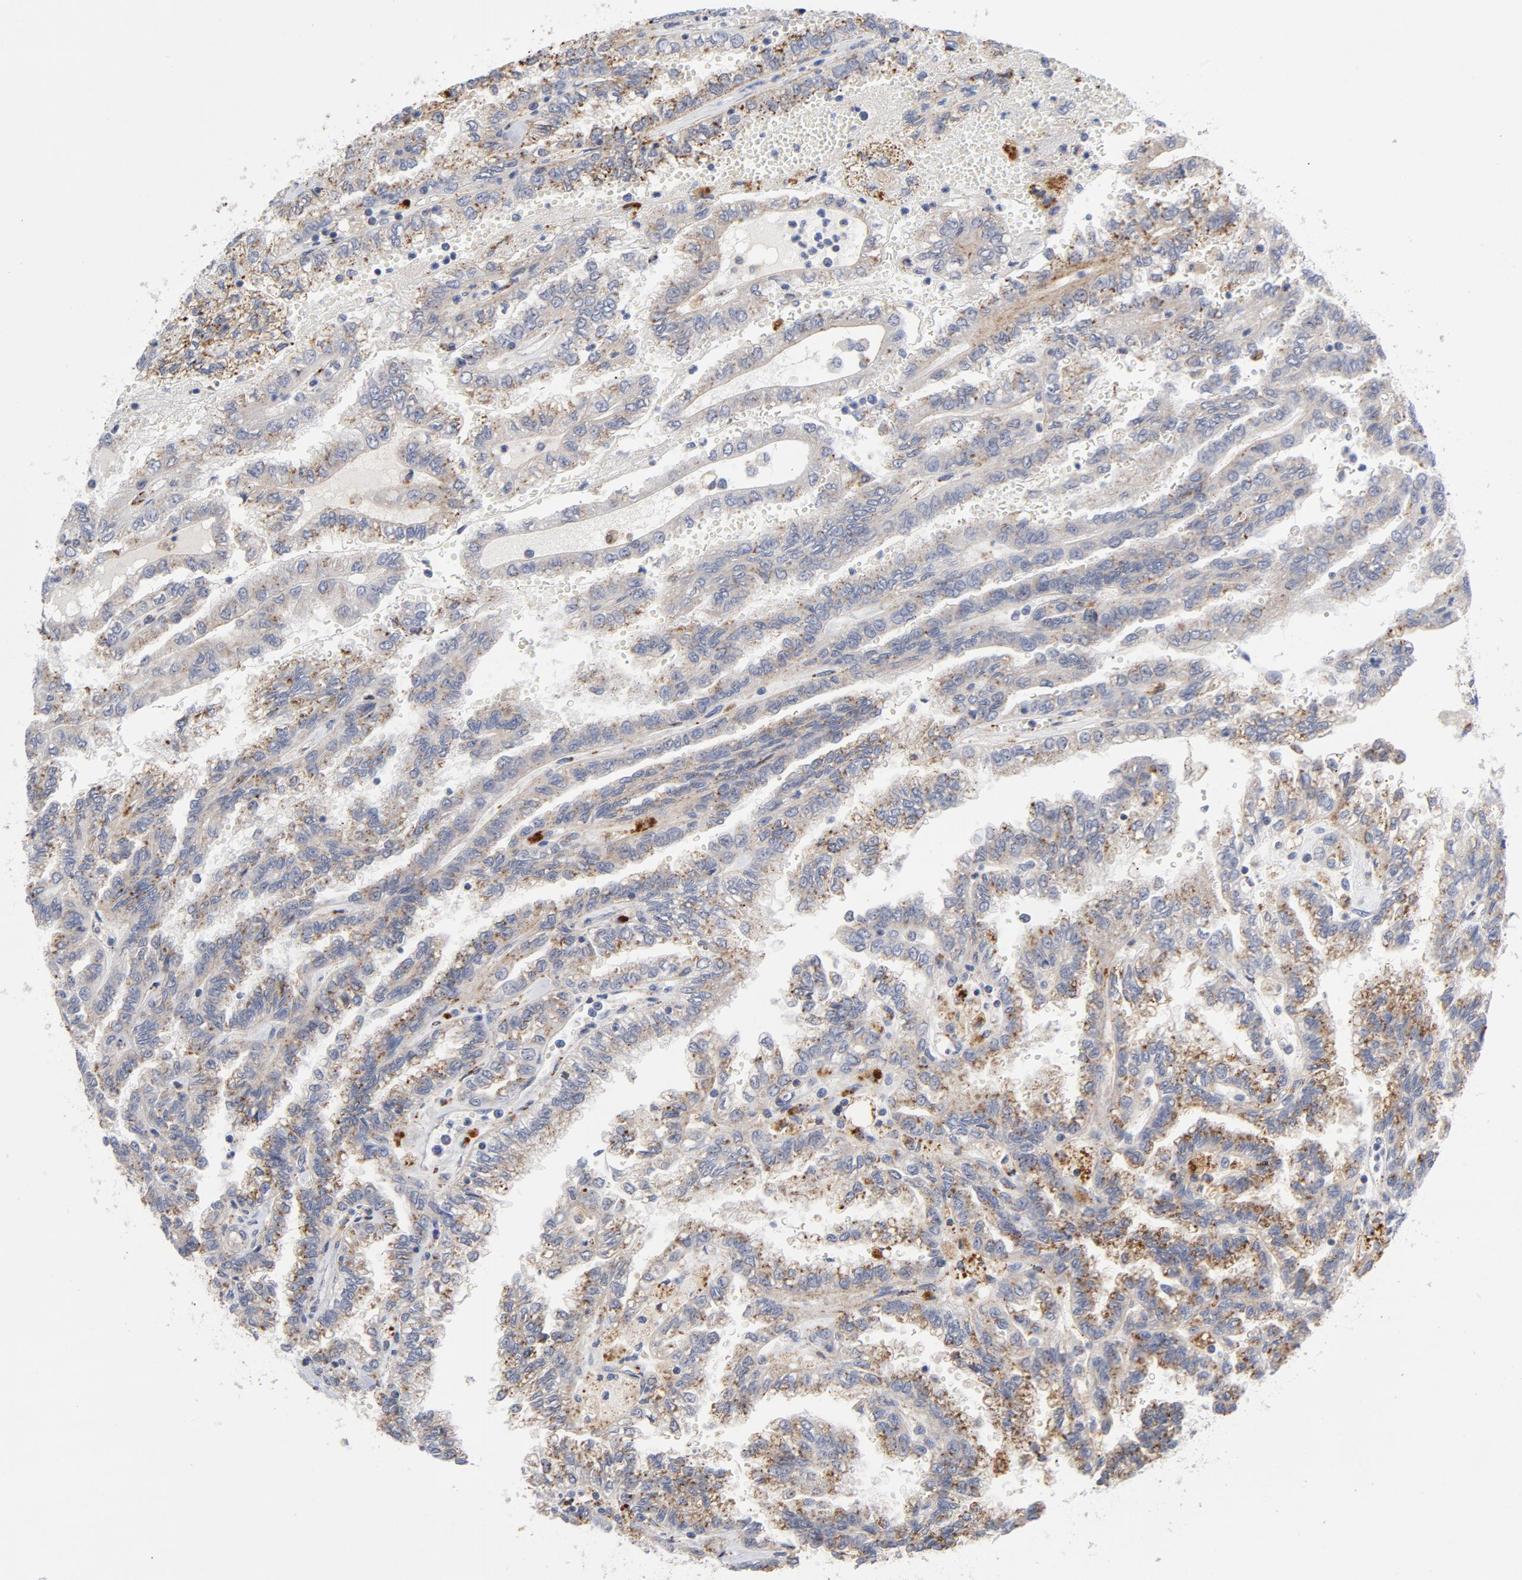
{"staining": {"intensity": "moderate", "quantity": "25%-75%", "location": "cytoplasmic/membranous"}, "tissue": "renal cancer", "cell_type": "Tumor cells", "image_type": "cancer", "snomed": [{"axis": "morphology", "description": "Inflammation, NOS"}, {"axis": "morphology", "description": "Adenocarcinoma, NOS"}, {"axis": "topography", "description": "Kidney"}], "caption": "Protein staining reveals moderate cytoplasmic/membranous staining in approximately 25%-75% of tumor cells in renal cancer (adenocarcinoma). Using DAB (3,3'-diaminobenzidine) (brown) and hematoxylin (blue) stains, captured at high magnification using brightfield microscopy.", "gene": "AKT2", "patient": {"sex": "male", "age": 68}}